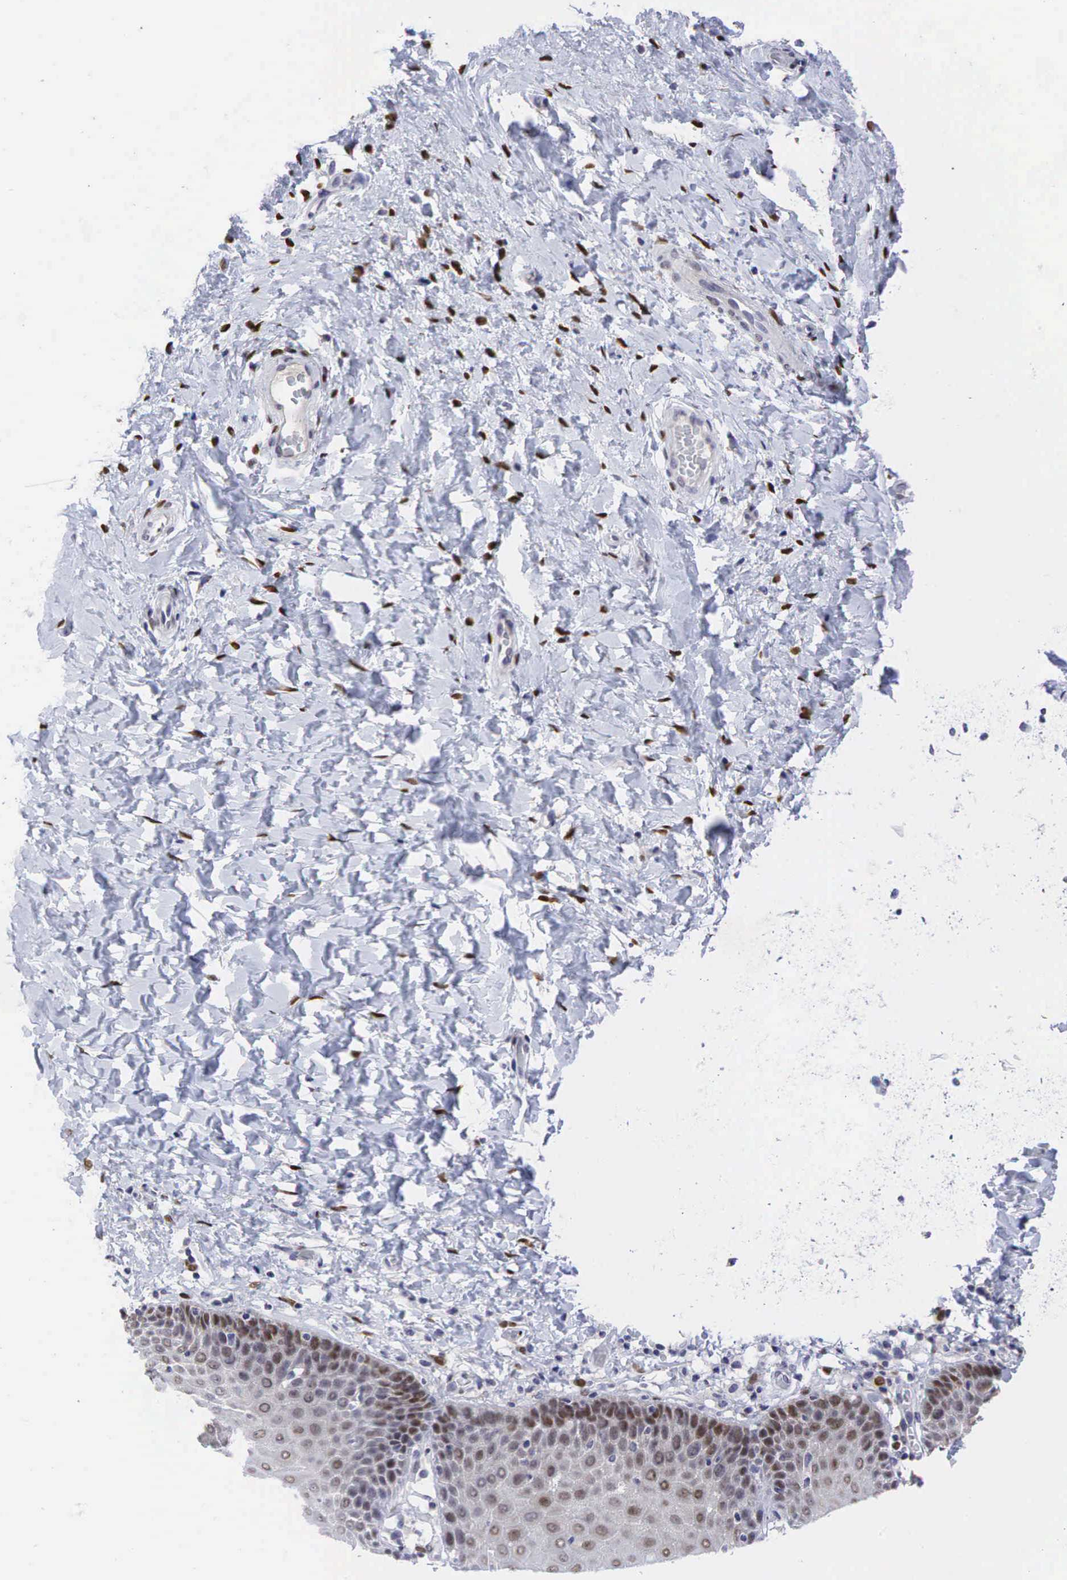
{"staining": {"intensity": "moderate", "quantity": "<25%", "location": "nuclear"}, "tissue": "cervix", "cell_type": "Glandular cells", "image_type": "normal", "snomed": [{"axis": "morphology", "description": "Normal tissue, NOS"}, {"axis": "topography", "description": "Cervix"}], "caption": "Approximately <25% of glandular cells in unremarkable cervix display moderate nuclear protein staining as visualized by brown immunohistochemical staining.", "gene": "AR", "patient": {"sex": "female", "age": 53}}